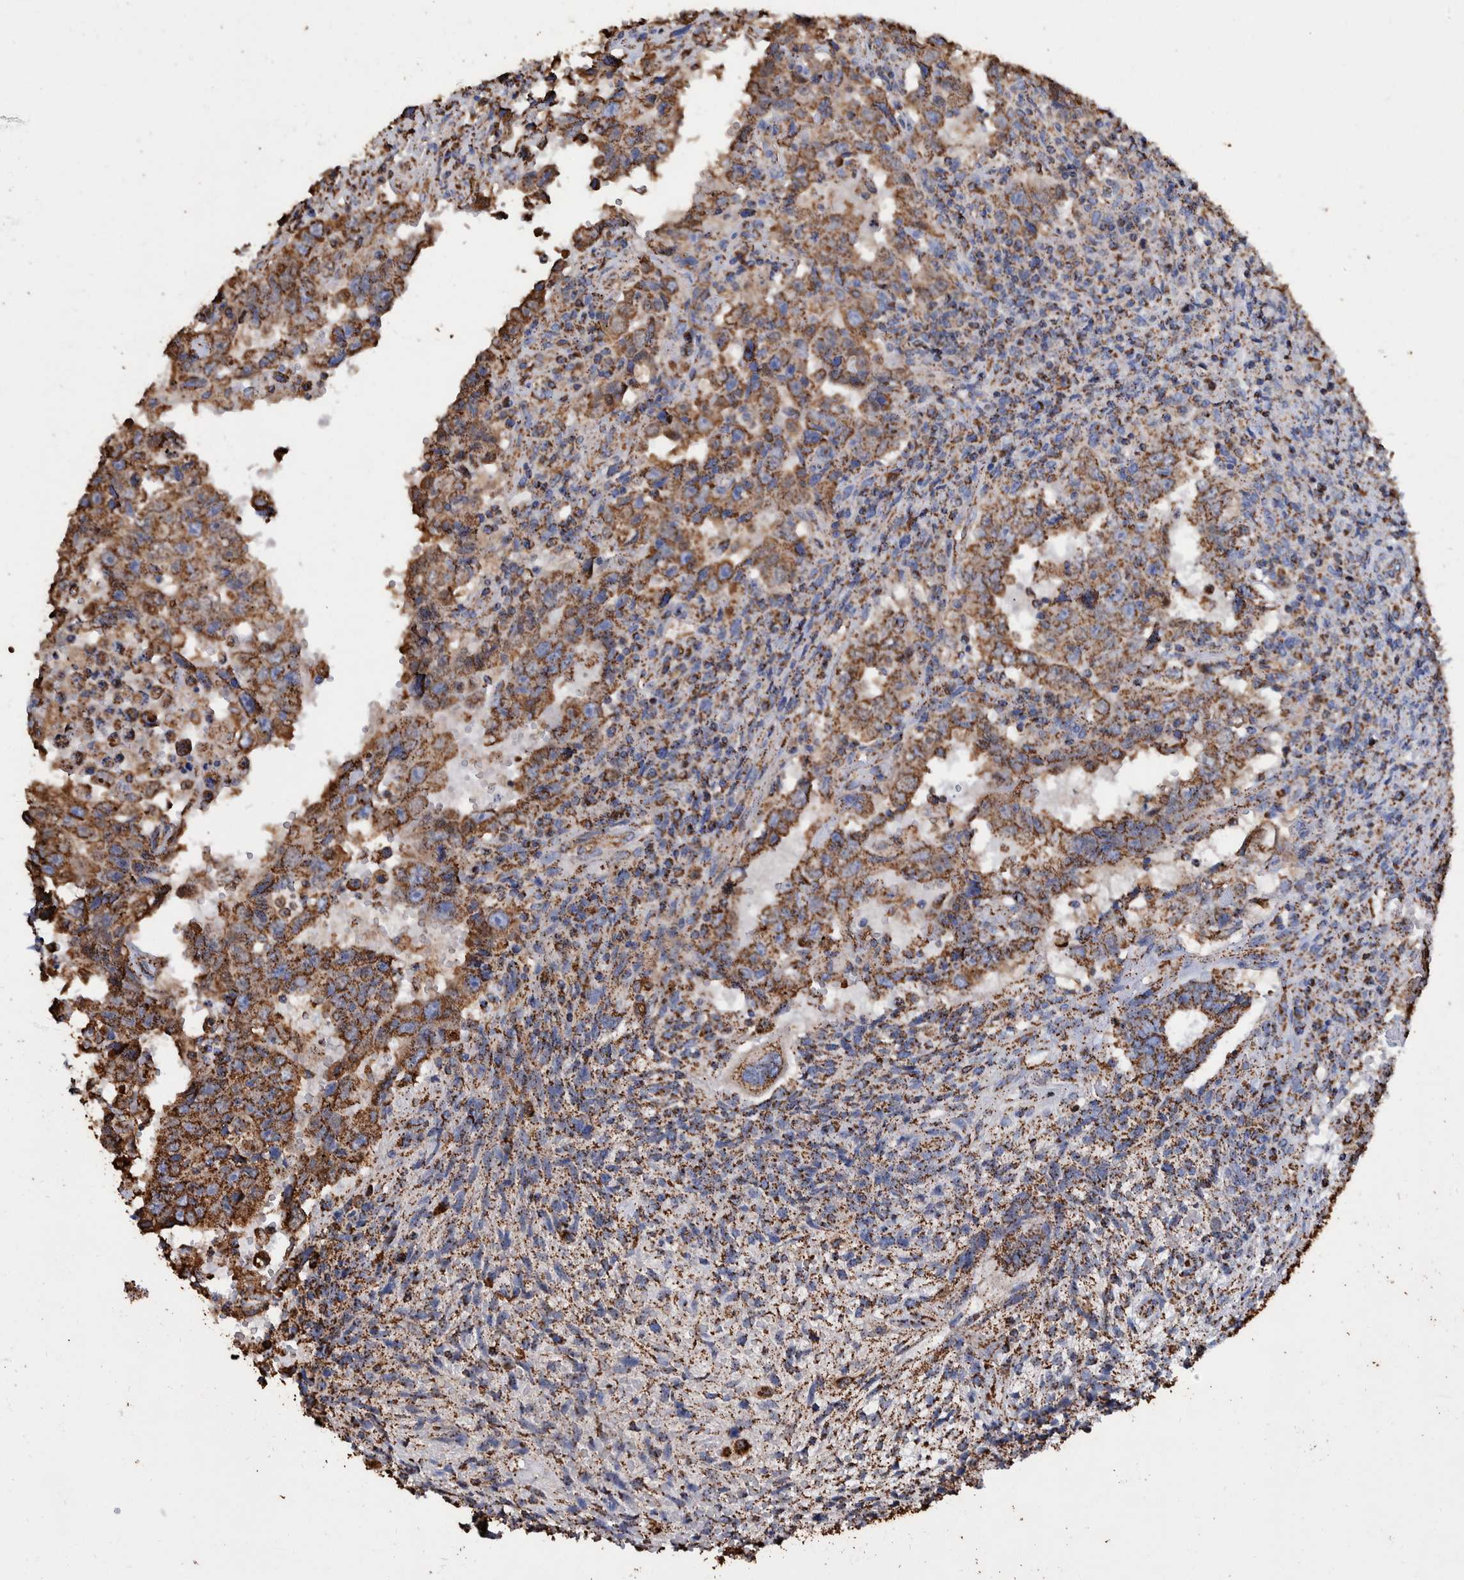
{"staining": {"intensity": "strong", "quantity": ">75%", "location": "cytoplasmic/membranous"}, "tissue": "testis cancer", "cell_type": "Tumor cells", "image_type": "cancer", "snomed": [{"axis": "morphology", "description": "Carcinoma, Embryonal, NOS"}, {"axis": "topography", "description": "Testis"}], "caption": "Approximately >75% of tumor cells in testis cancer show strong cytoplasmic/membranous protein positivity as visualized by brown immunohistochemical staining.", "gene": "VPS26C", "patient": {"sex": "male", "age": 26}}